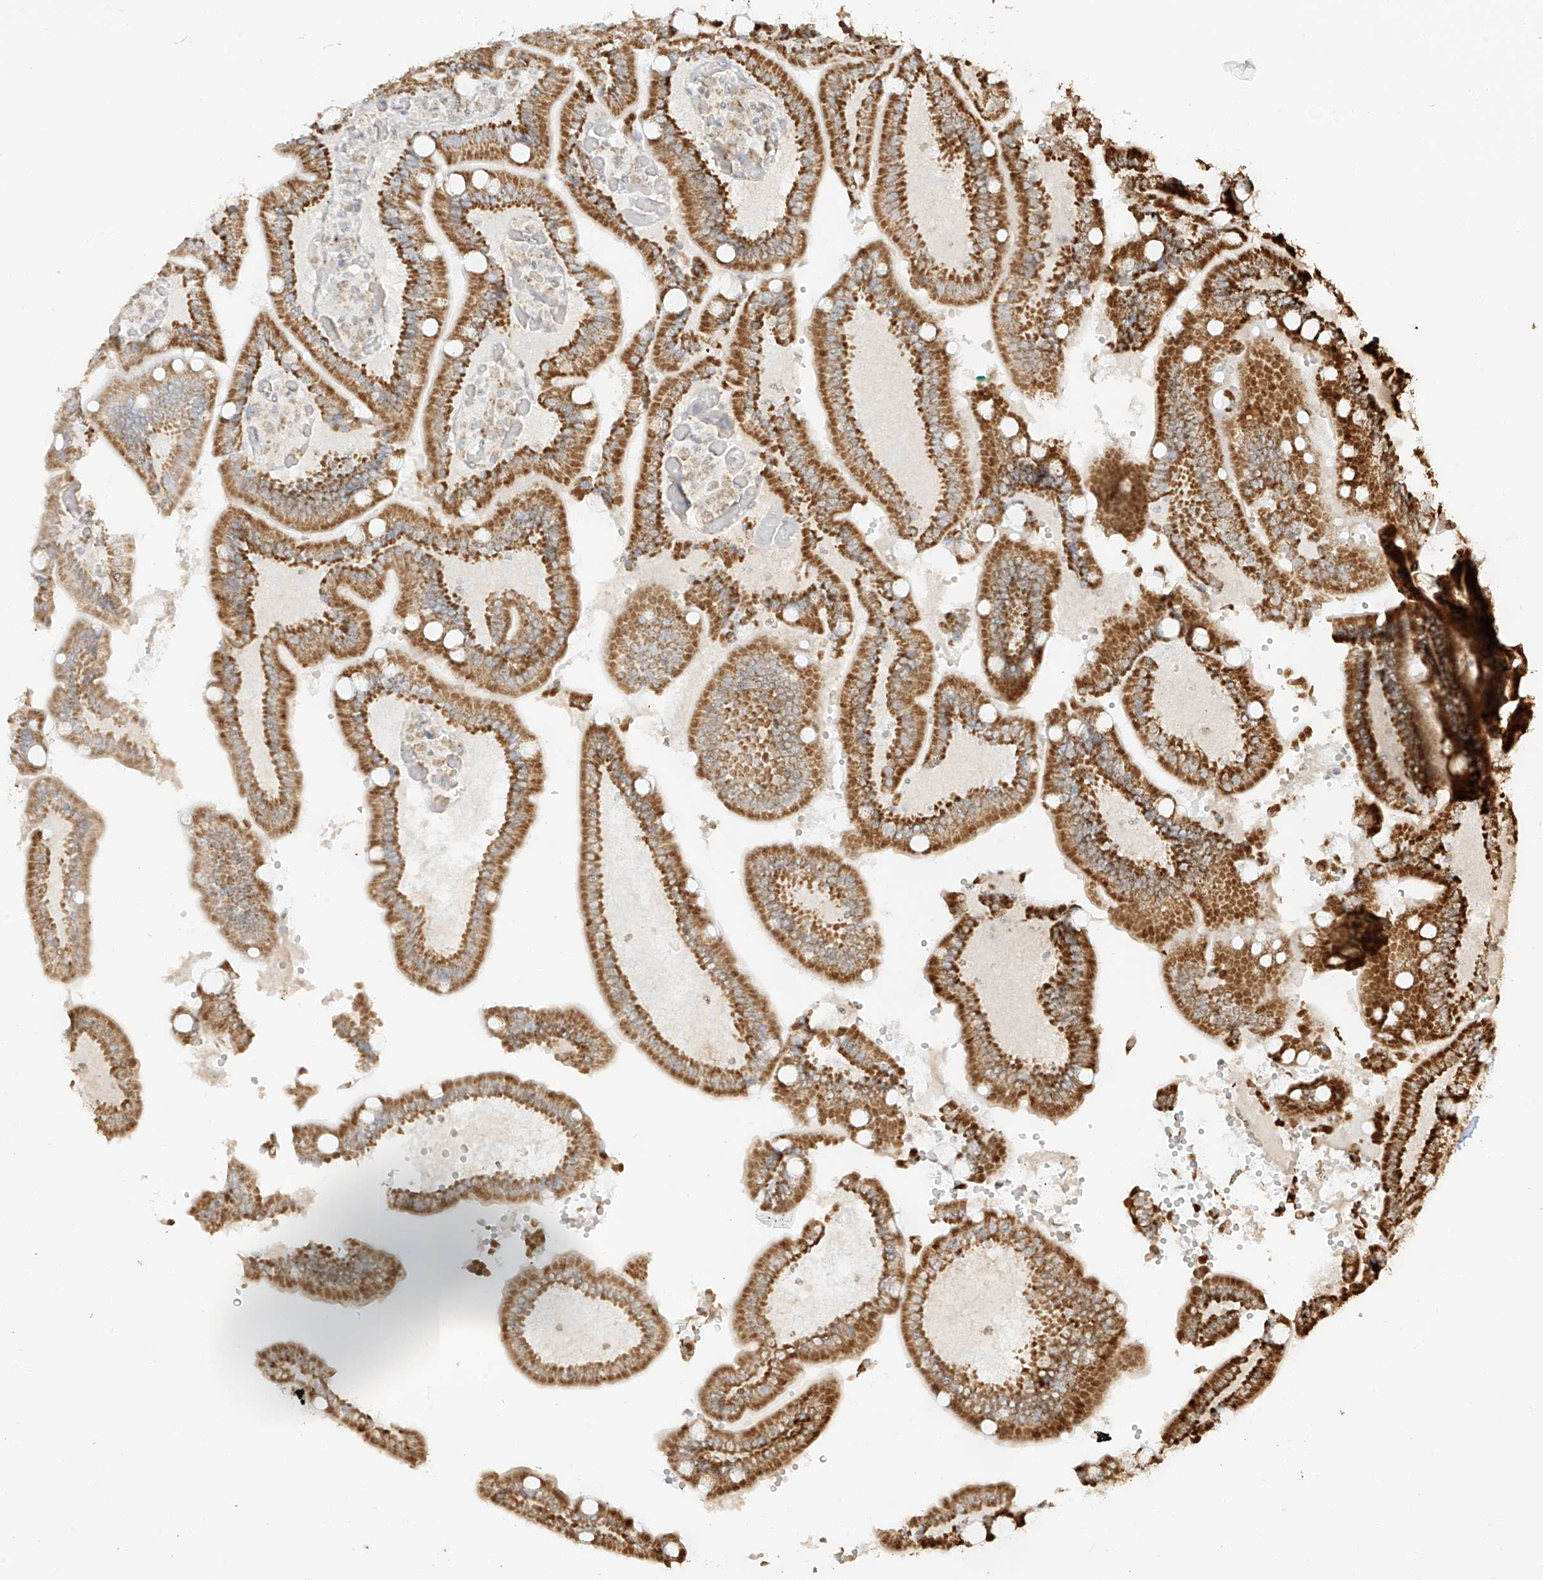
{"staining": {"intensity": "strong", "quantity": ">75%", "location": "cytoplasmic/membranous"}, "tissue": "duodenum", "cell_type": "Glandular cells", "image_type": "normal", "snomed": [{"axis": "morphology", "description": "Normal tissue, NOS"}, {"axis": "topography", "description": "Duodenum"}], "caption": "Immunohistochemical staining of unremarkable human duodenum shows strong cytoplasmic/membranous protein expression in about >75% of glandular cells. The protein is shown in brown color, while the nuclei are stained blue.", "gene": "MIPEP", "patient": {"sex": "female", "age": 62}}